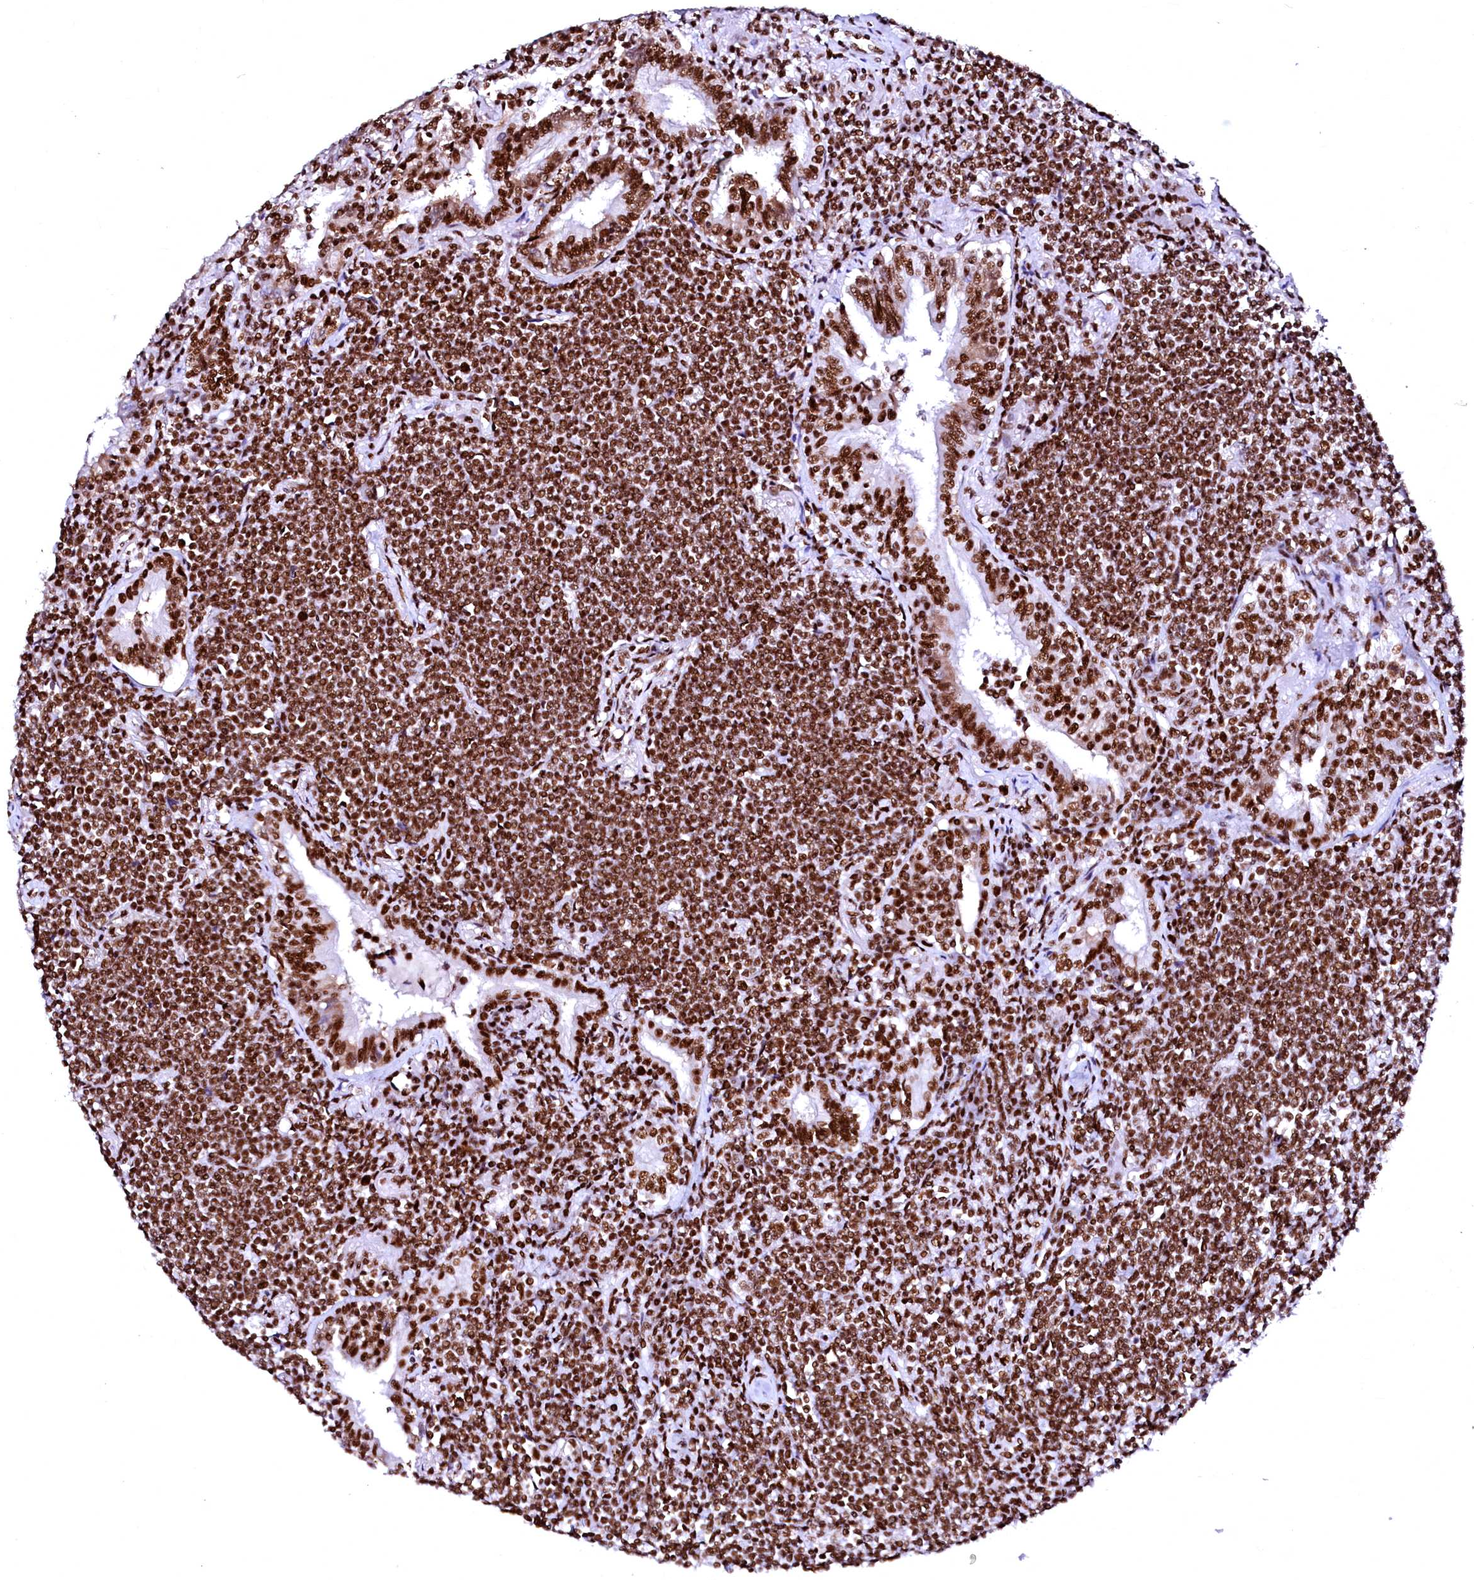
{"staining": {"intensity": "strong", "quantity": ">75%", "location": "nuclear"}, "tissue": "lymphoma", "cell_type": "Tumor cells", "image_type": "cancer", "snomed": [{"axis": "morphology", "description": "Malignant lymphoma, non-Hodgkin's type, Low grade"}, {"axis": "topography", "description": "Lung"}], "caption": "Tumor cells show high levels of strong nuclear expression in approximately >75% of cells in lymphoma.", "gene": "CPSF6", "patient": {"sex": "female", "age": 71}}